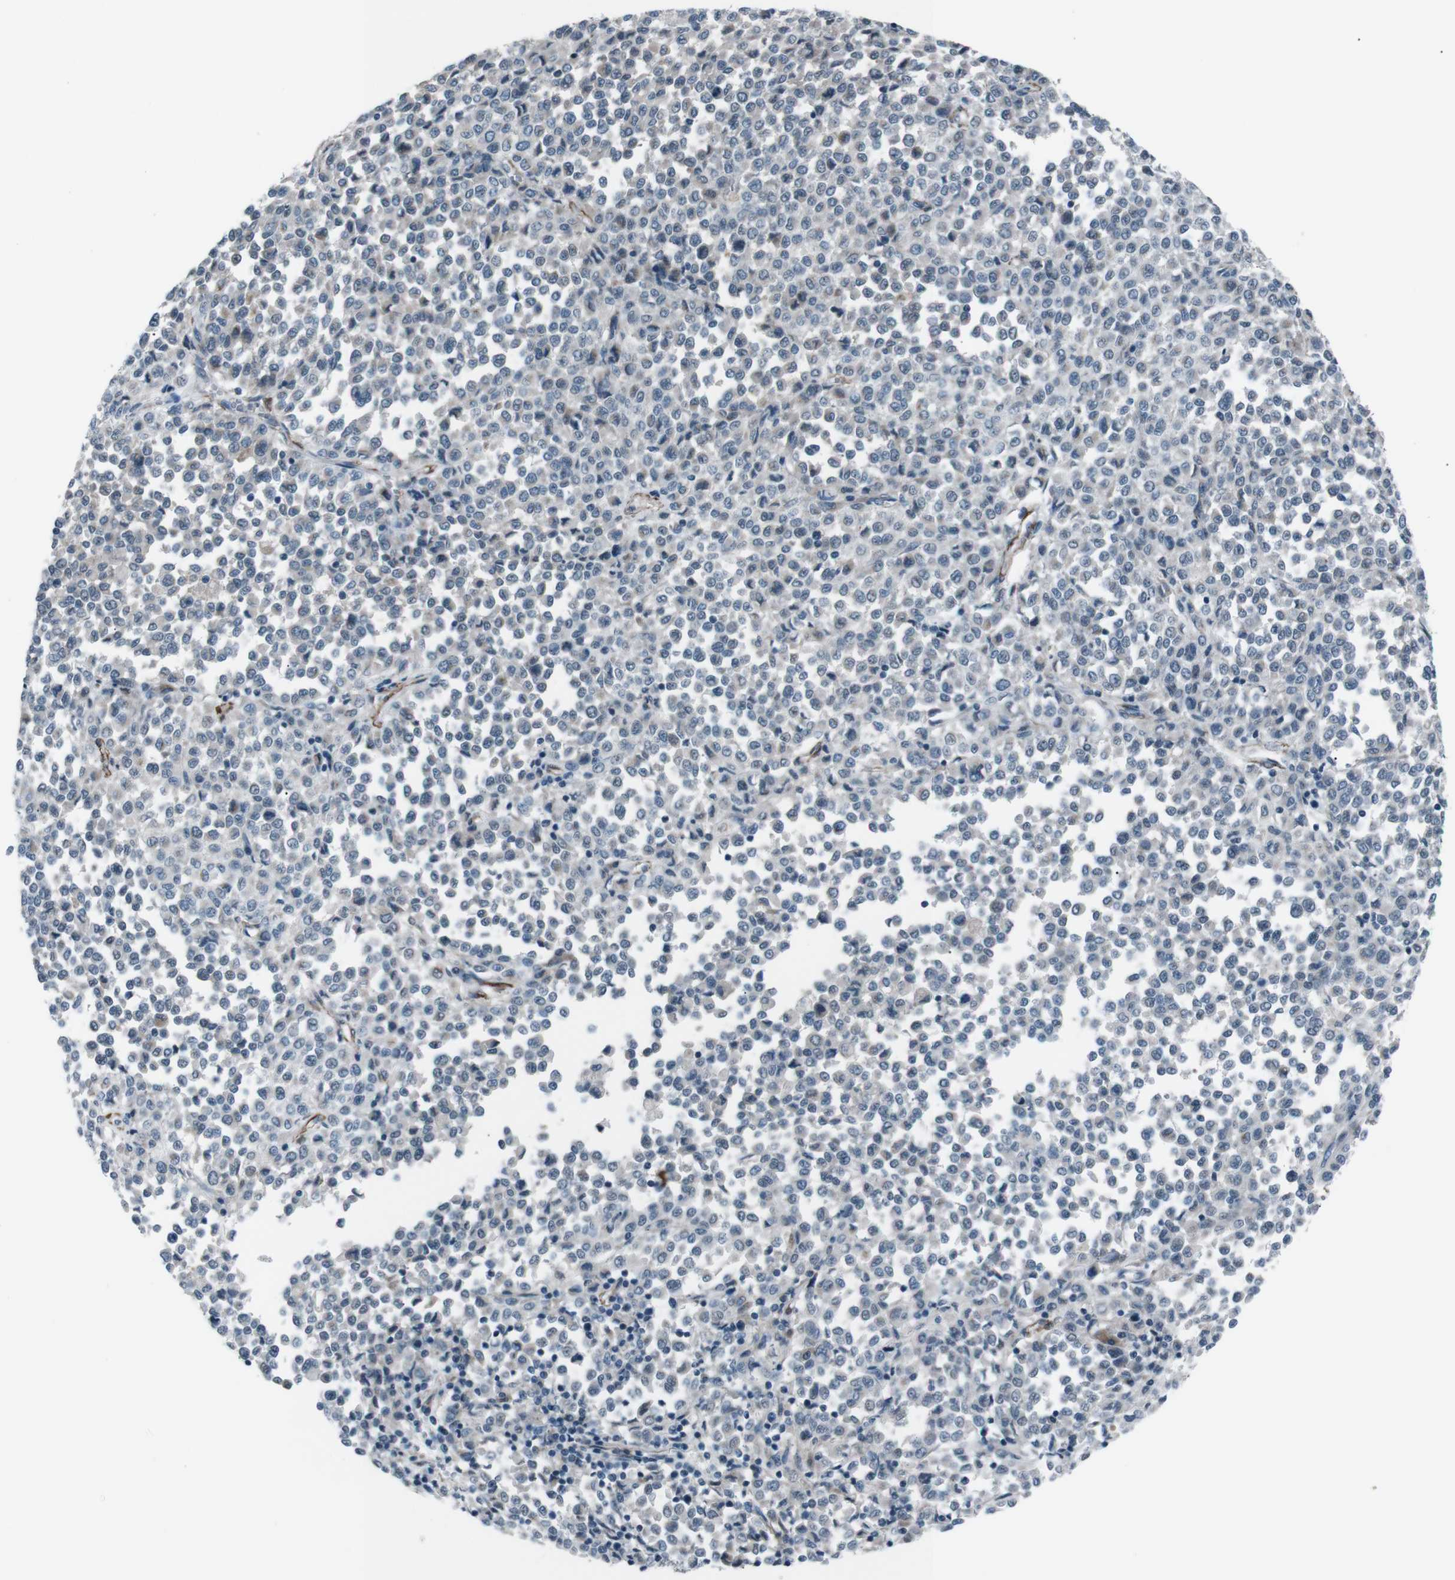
{"staining": {"intensity": "negative", "quantity": "none", "location": "none"}, "tissue": "melanoma", "cell_type": "Tumor cells", "image_type": "cancer", "snomed": [{"axis": "morphology", "description": "Malignant melanoma, Metastatic site"}, {"axis": "topography", "description": "Pancreas"}], "caption": "Tumor cells show no significant protein expression in malignant melanoma (metastatic site).", "gene": "PDLIM5", "patient": {"sex": "female", "age": 30}}